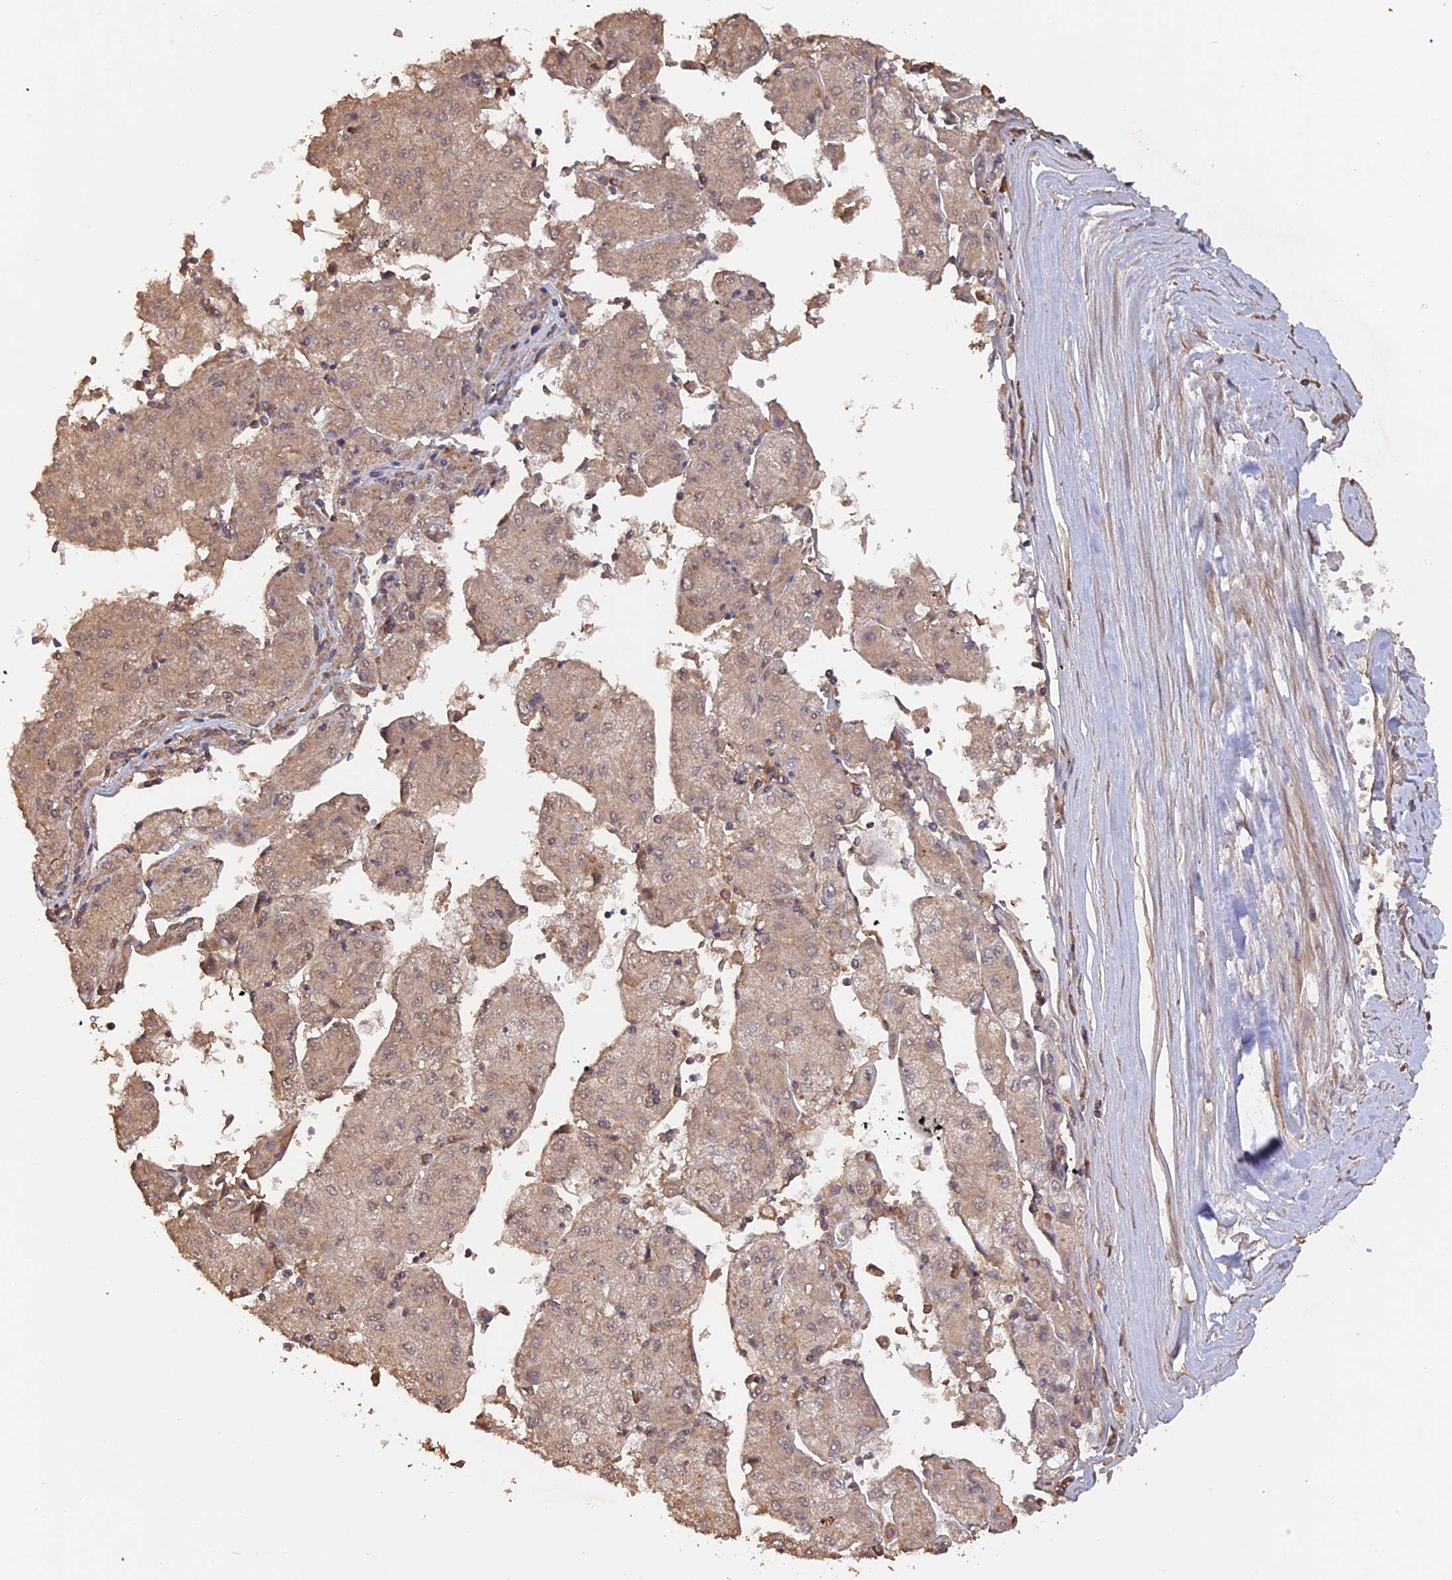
{"staining": {"intensity": "weak", "quantity": "<25%", "location": "cytoplasmic/membranous"}, "tissue": "liver cancer", "cell_type": "Tumor cells", "image_type": "cancer", "snomed": [{"axis": "morphology", "description": "Carcinoma, Hepatocellular, NOS"}, {"axis": "topography", "description": "Liver"}], "caption": "Protein analysis of liver hepatocellular carcinoma displays no significant positivity in tumor cells.", "gene": "RASAL1", "patient": {"sex": "male", "age": 72}}